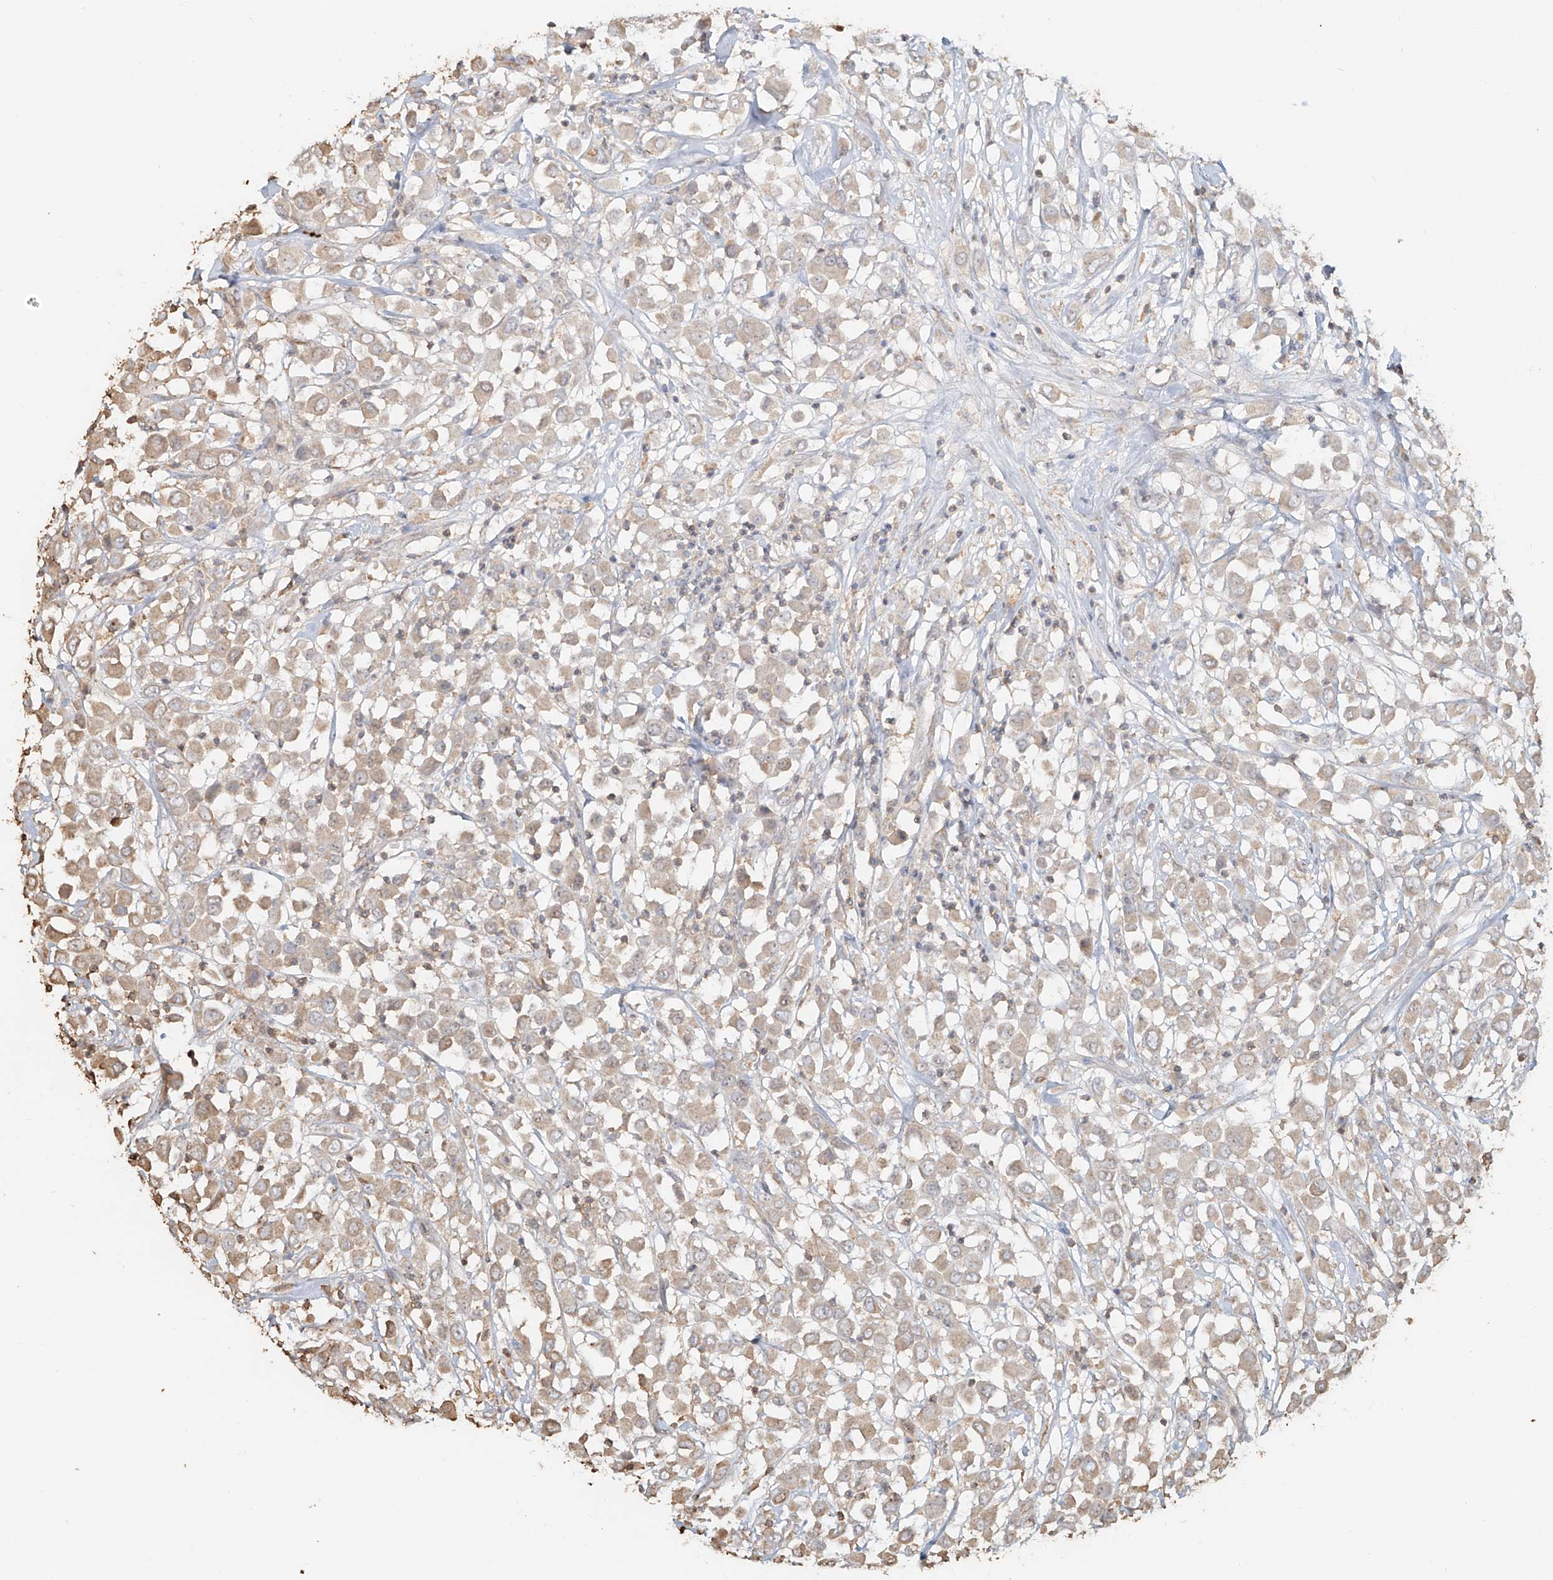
{"staining": {"intensity": "weak", "quantity": "<25%", "location": "cytoplasmic/membranous"}, "tissue": "breast cancer", "cell_type": "Tumor cells", "image_type": "cancer", "snomed": [{"axis": "morphology", "description": "Duct carcinoma"}, {"axis": "topography", "description": "Breast"}], "caption": "Immunohistochemistry (IHC) micrograph of neoplastic tissue: breast cancer stained with DAB reveals no significant protein expression in tumor cells. (Immunohistochemistry (IHC), brightfield microscopy, high magnification).", "gene": "NPHS1", "patient": {"sex": "female", "age": 61}}